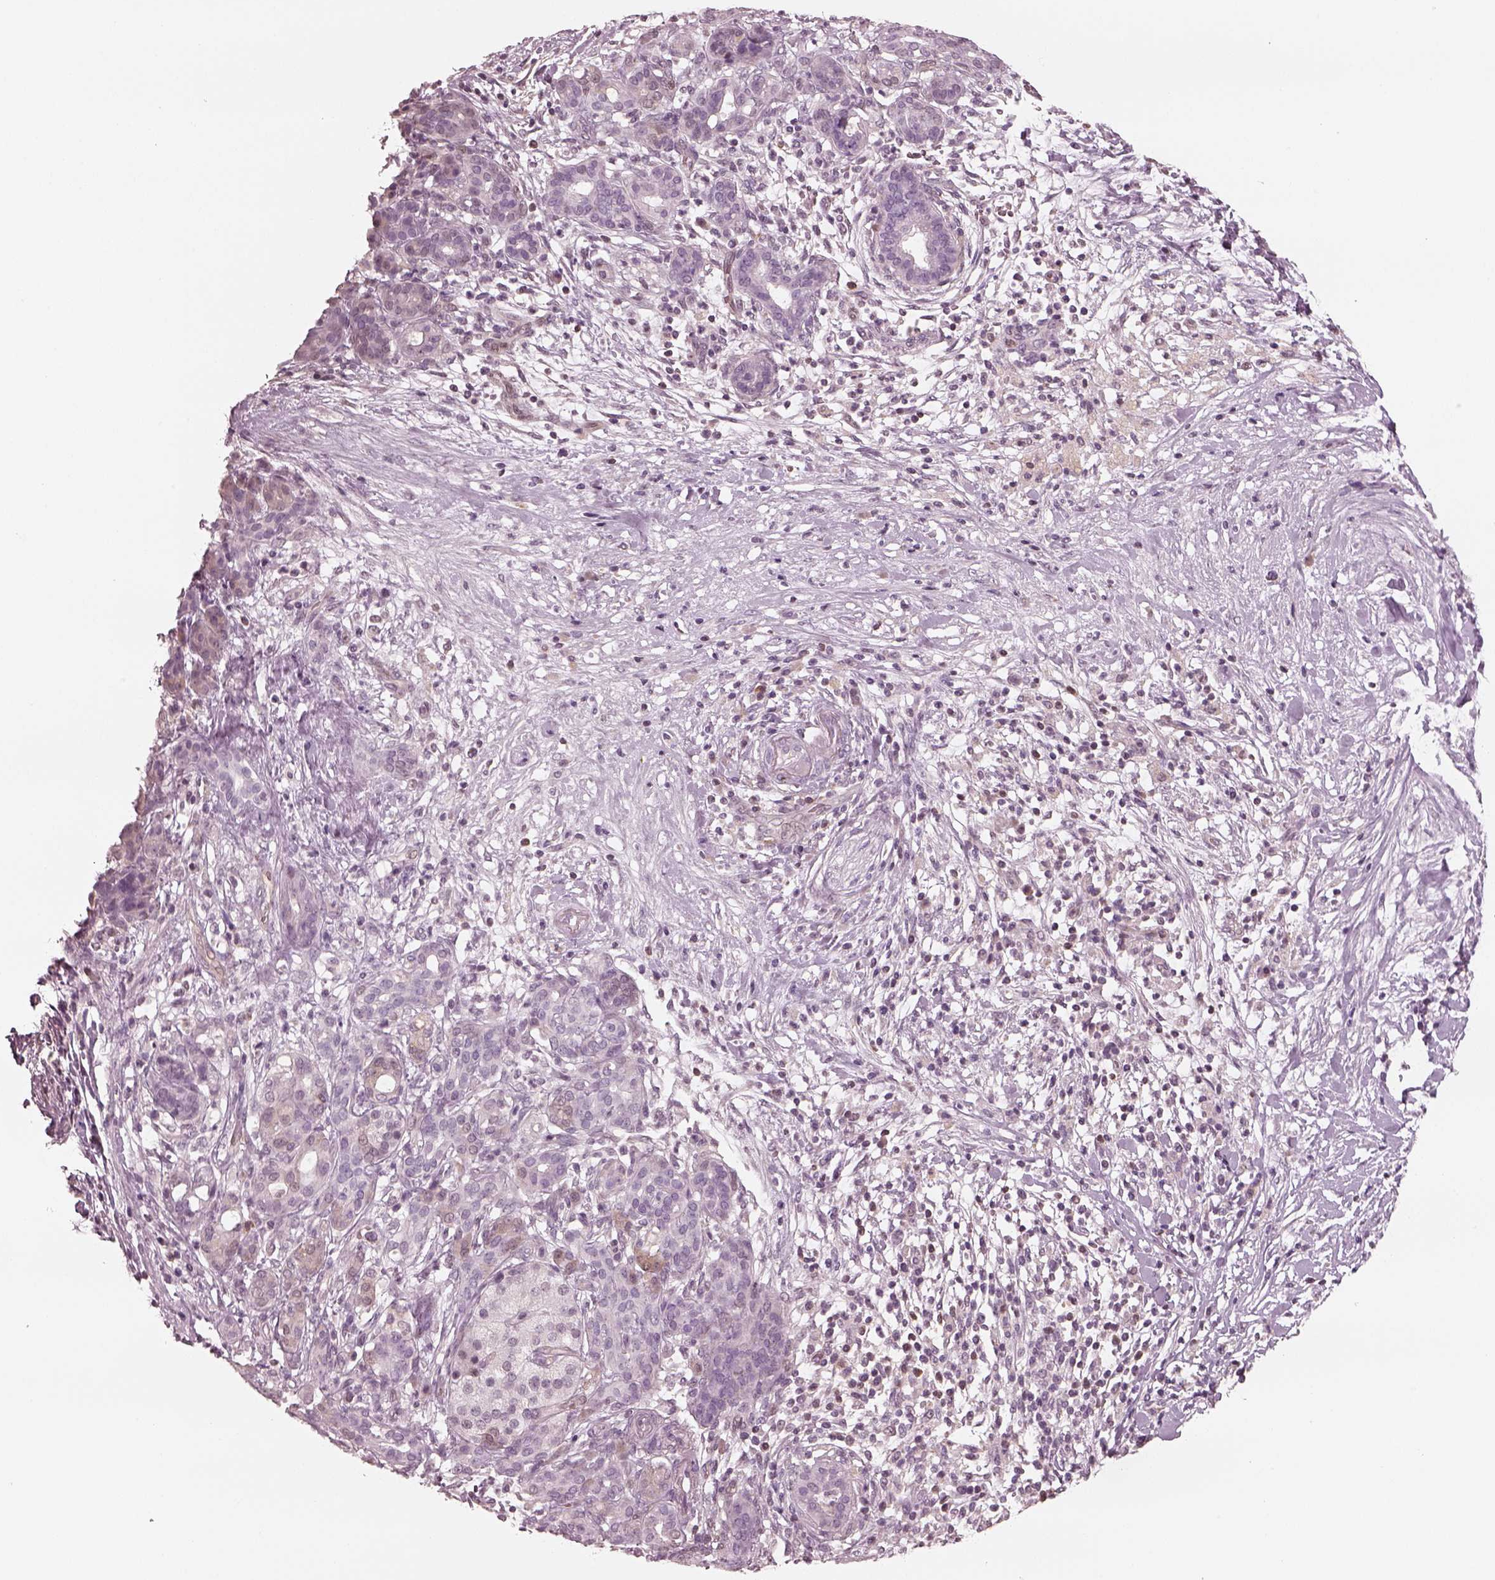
{"staining": {"intensity": "negative", "quantity": "none", "location": "none"}, "tissue": "pancreatic cancer", "cell_type": "Tumor cells", "image_type": "cancer", "snomed": [{"axis": "morphology", "description": "Adenocarcinoma, NOS"}, {"axis": "topography", "description": "Pancreas"}], "caption": "Immunohistochemical staining of human pancreatic adenocarcinoma exhibits no significant positivity in tumor cells. (DAB IHC visualized using brightfield microscopy, high magnification).", "gene": "EGR4", "patient": {"sex": "male", "age": 44}}